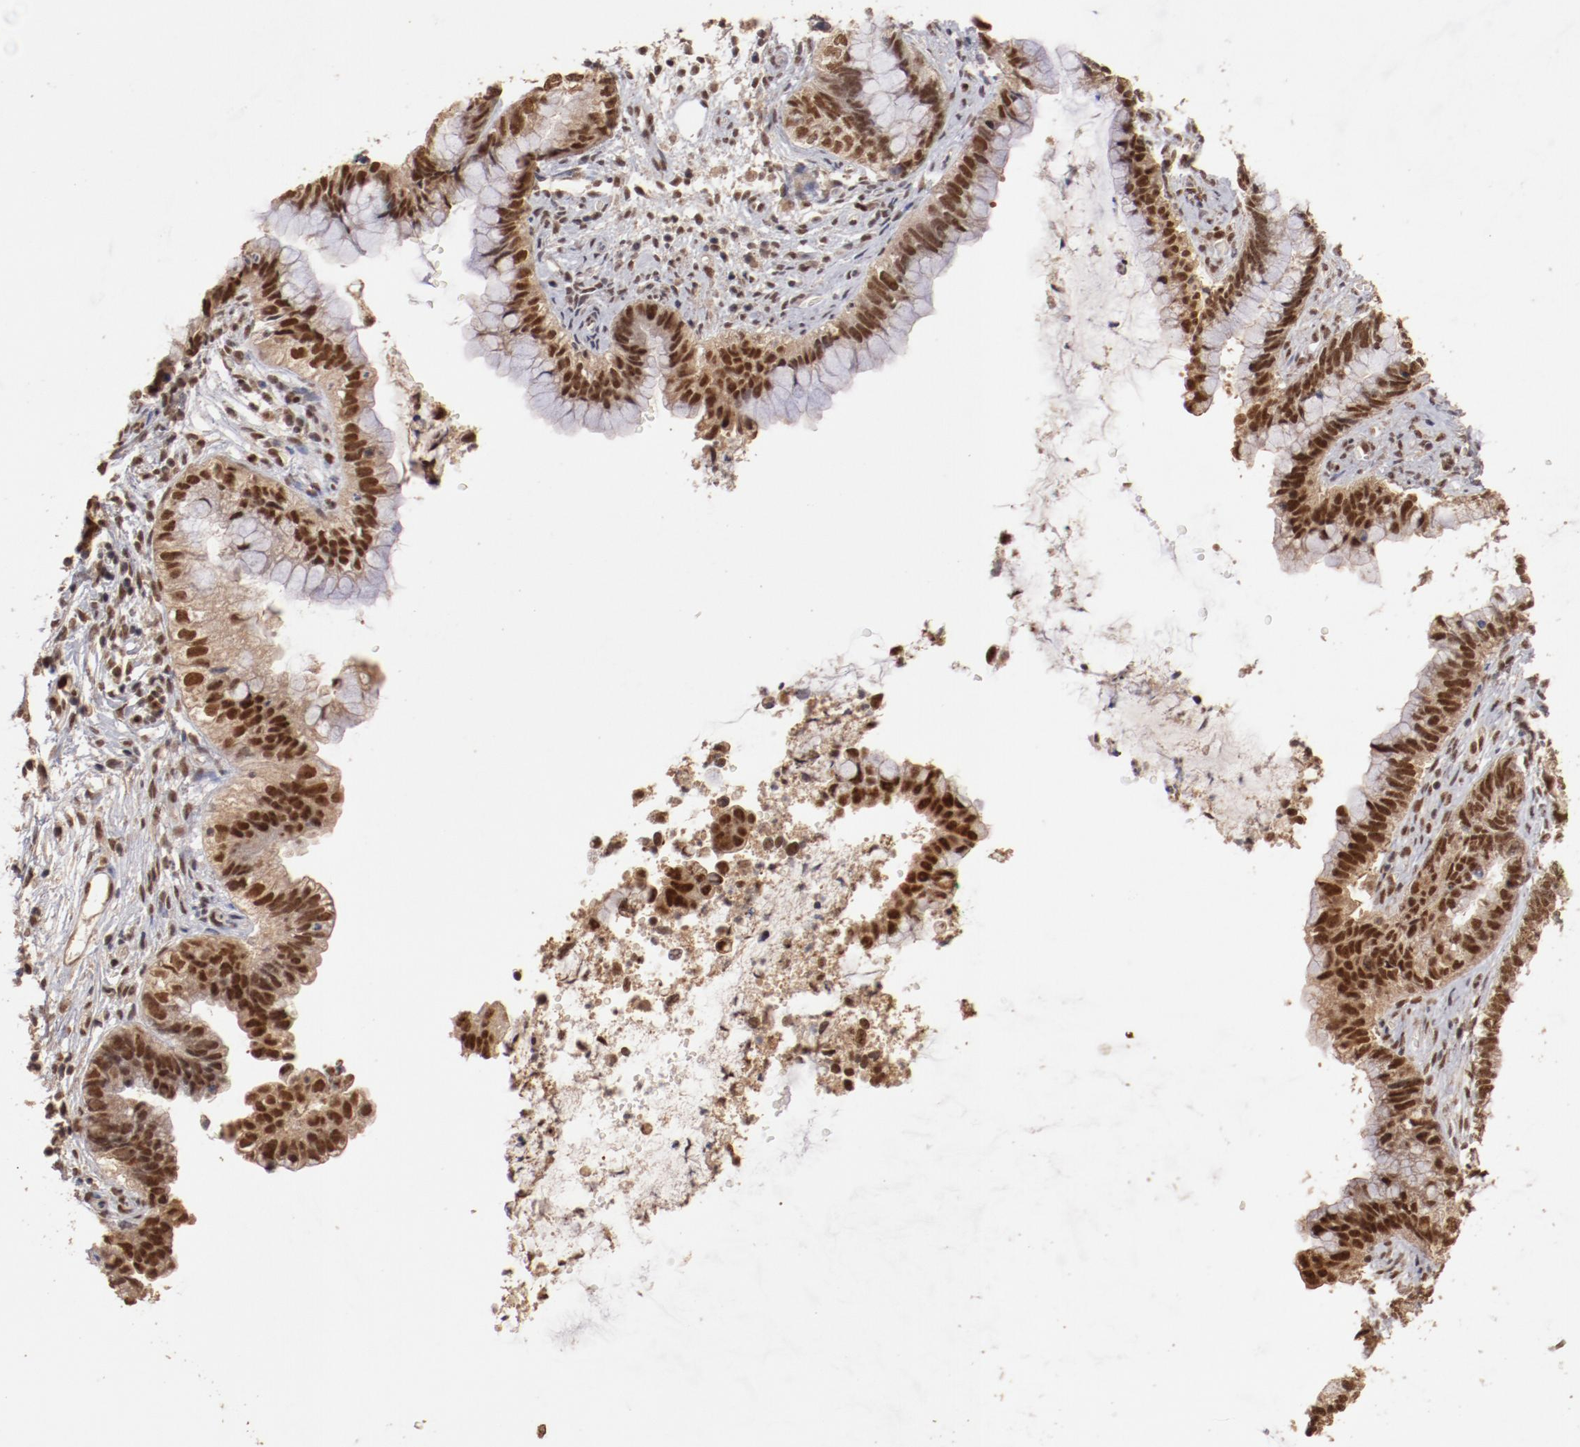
{"staining": {"intensity": "strong", "quantity": ">75%", "location": "cytoplasmic/membranous,nuclear"}, "tissue": "cervical cancer", "cell_type": "Tumor cells", "image_type": "cancer", "snomed": [{"axis": "morphology", "description": "Adenocarcinoma, NOS"}, {"axis": "topography", "description": "Cervix"}], "caption": "Cervical cancer was stained to show a protein in brown. There is high levels of strong cytoplasmic/membranous and nuclear positivity in approximately >75% of tumor cells.", "gene": "CLOCK", "patient": {"sex": "female", "age": 44}}